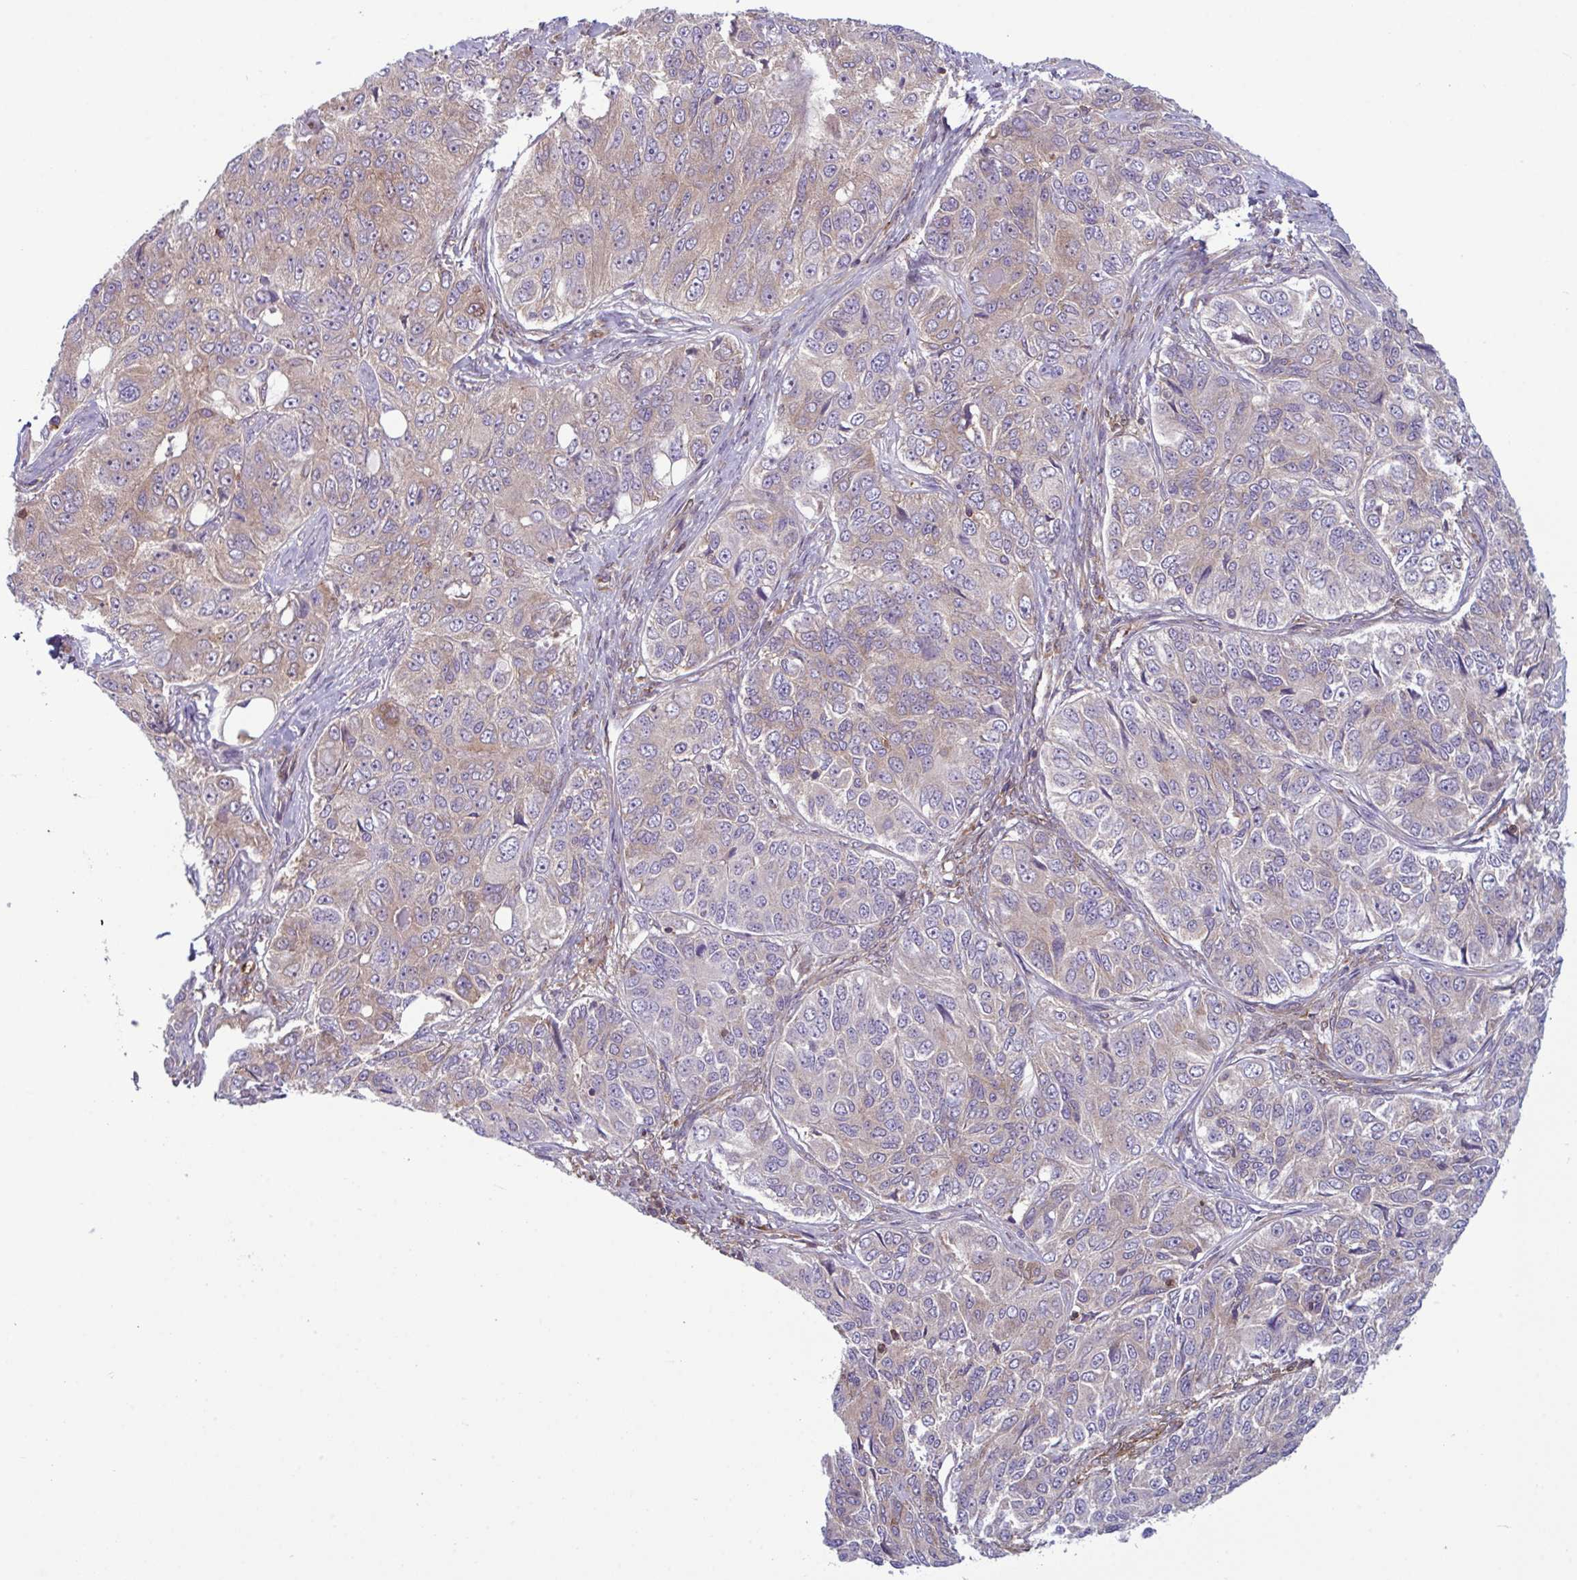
{"staining": {"intensity": "weak", "quantity": "25%-75%", "location": "cytoplasmic/membranous"}, "tissue": "ovarian cancer", "cell_type": "Tumor cells", "image_type": "cancer", "snomed": [{"axis": "morphology", "description": "Carcinoma, endometroid"}, {"axis": "topography", "description": "Ovary"}], "caption": "Tumor cells show low levels of weak cytoplasmic/membranous positivity in approximately 25%-75% of cells in human ovarian endometroid carcinoma.", "gene": "TSC22D3", "patient": {"sex": "female", "age": 51}}